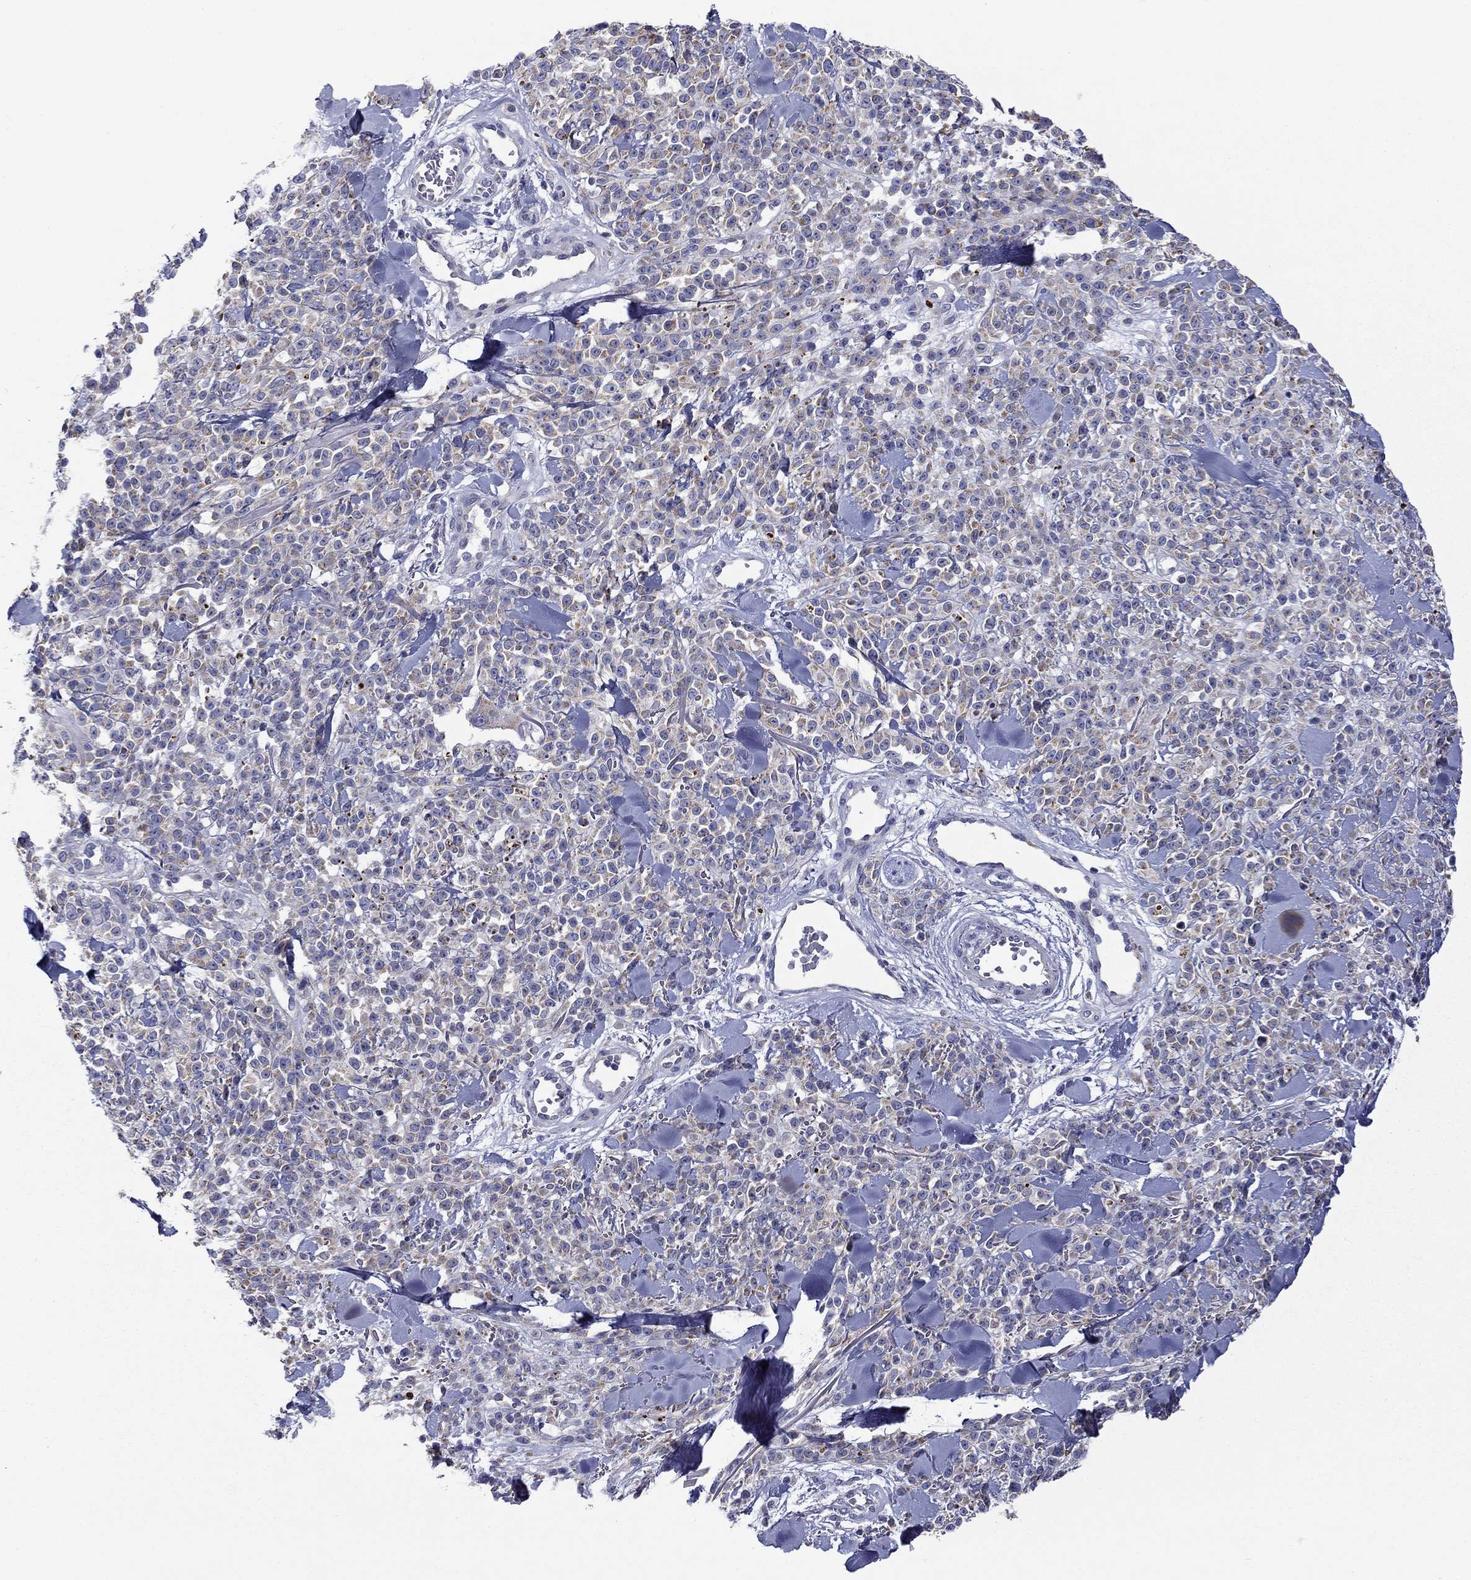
{"staining": {"intensity": "negative", "quantity": "none", "location": "none"}, "tissue": "melanoma", "cell_type": "Tumor cells", "image_type": "cancer", "snomed": [{"axis": "morphology", "description": "Malignant melanoma, NOS"}, {"axis": "topography", "description": "Skin"}, {"axis": "topography", "description": "Skin of trunk"}], "caption": "Immunohistochemistry (IHC) micrograph of neoplastic tissue: melanoma stained with DAB (3,3'-diaminobenzidine) exhibits no significant protein positivity in tumor cells.", "gene": "SPATA7", "patient": {"sex": "male", "age": 74}}